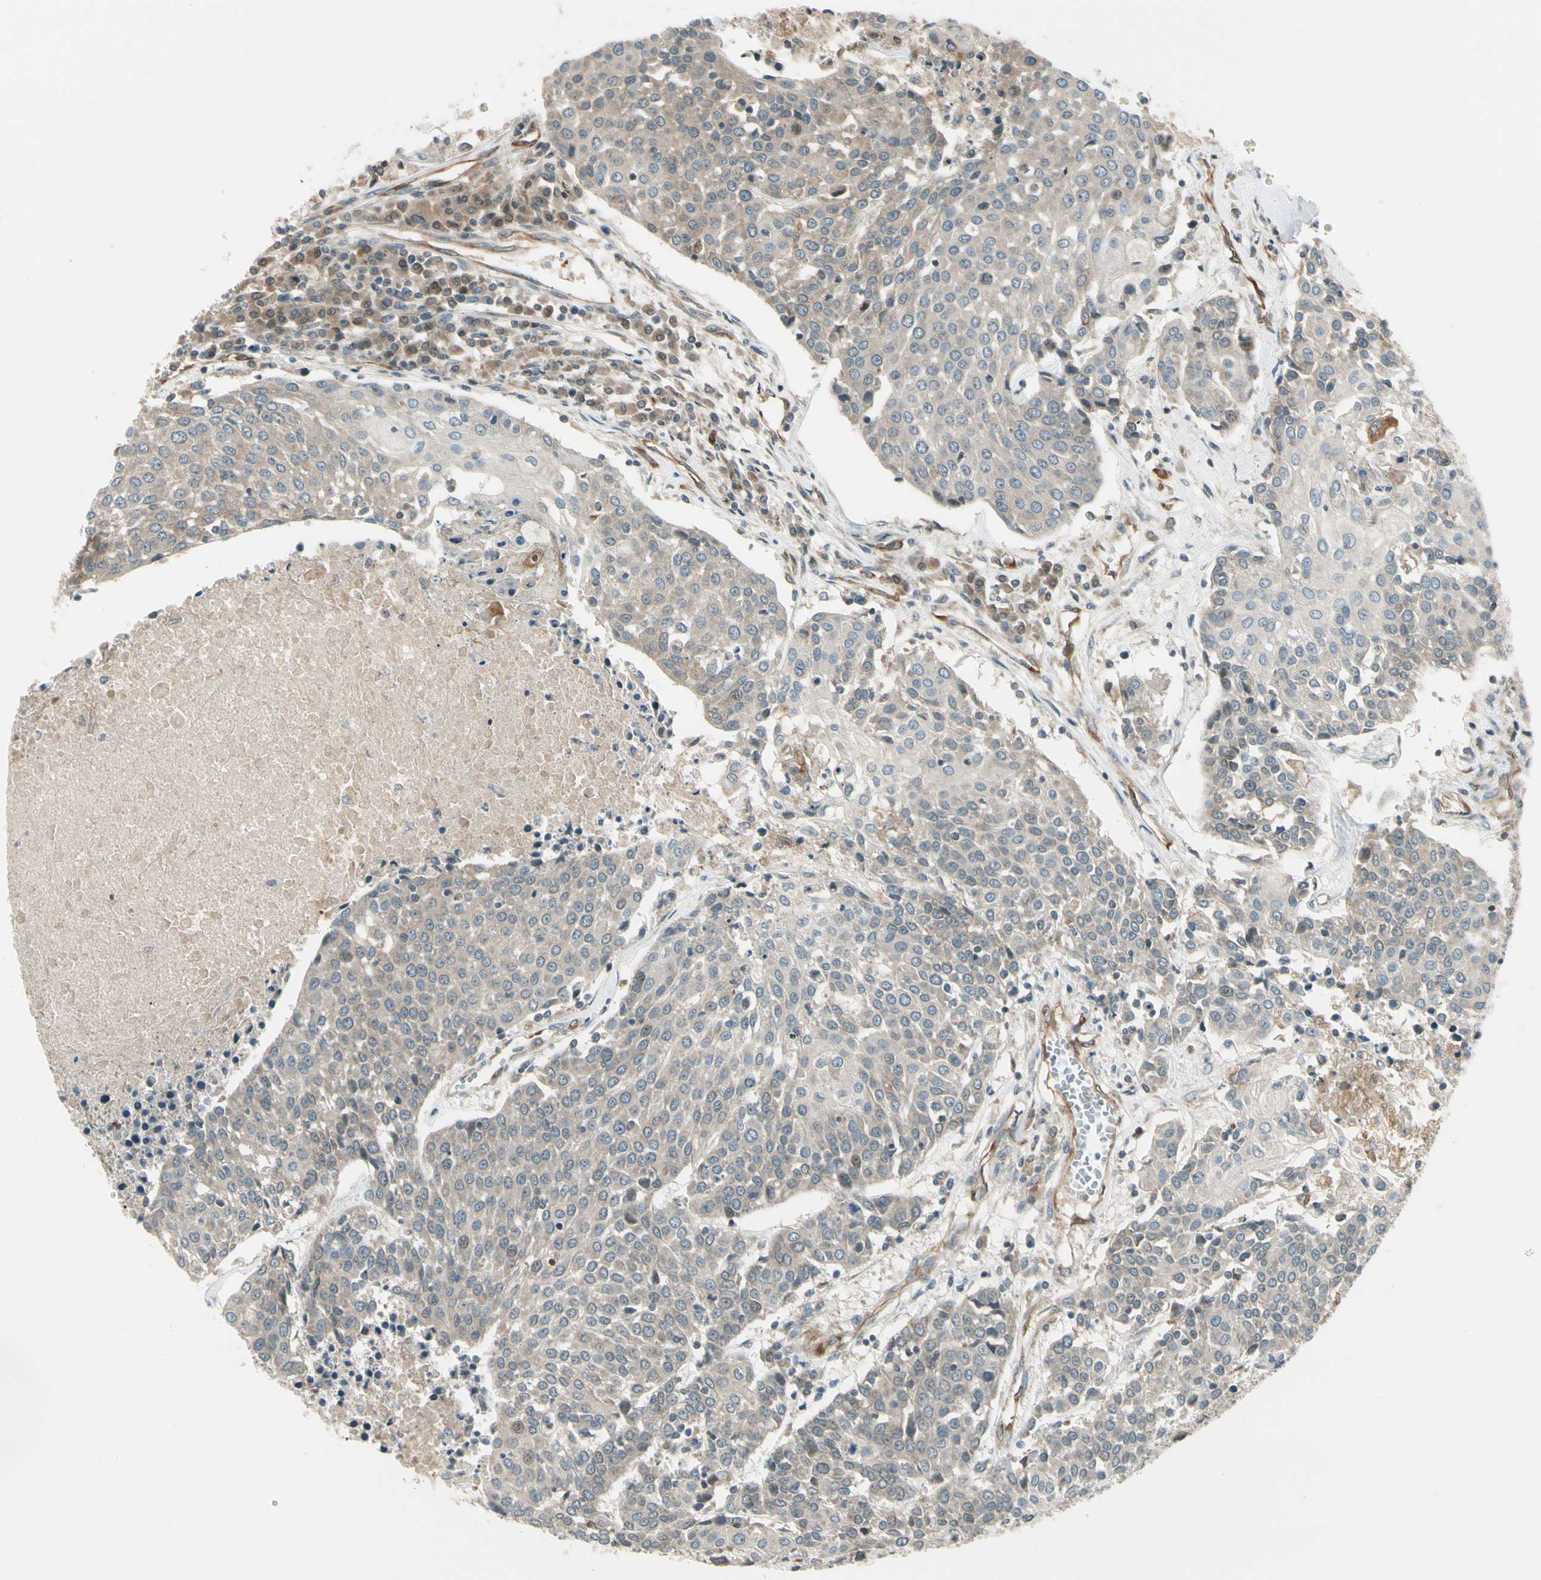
{"staining": {"intensity": "negative", "quantity": "none", "location": "none"}, "tissue": "urothelial cancer", "cell_type": "Tumor cells", "image_type": "cancer", "snomed": [{"axis": "morphology", "description": "Urothelial carcinoma, High grade"}, {"axis": "topography", "description": "Urinary bladder"}], "caption": "DAB immunohistochemical staining of human urothelial cancer reveals no significant expression in tumor cells.", "gene": "TRIO", "patient": {"sex": "female", "age": 85}}